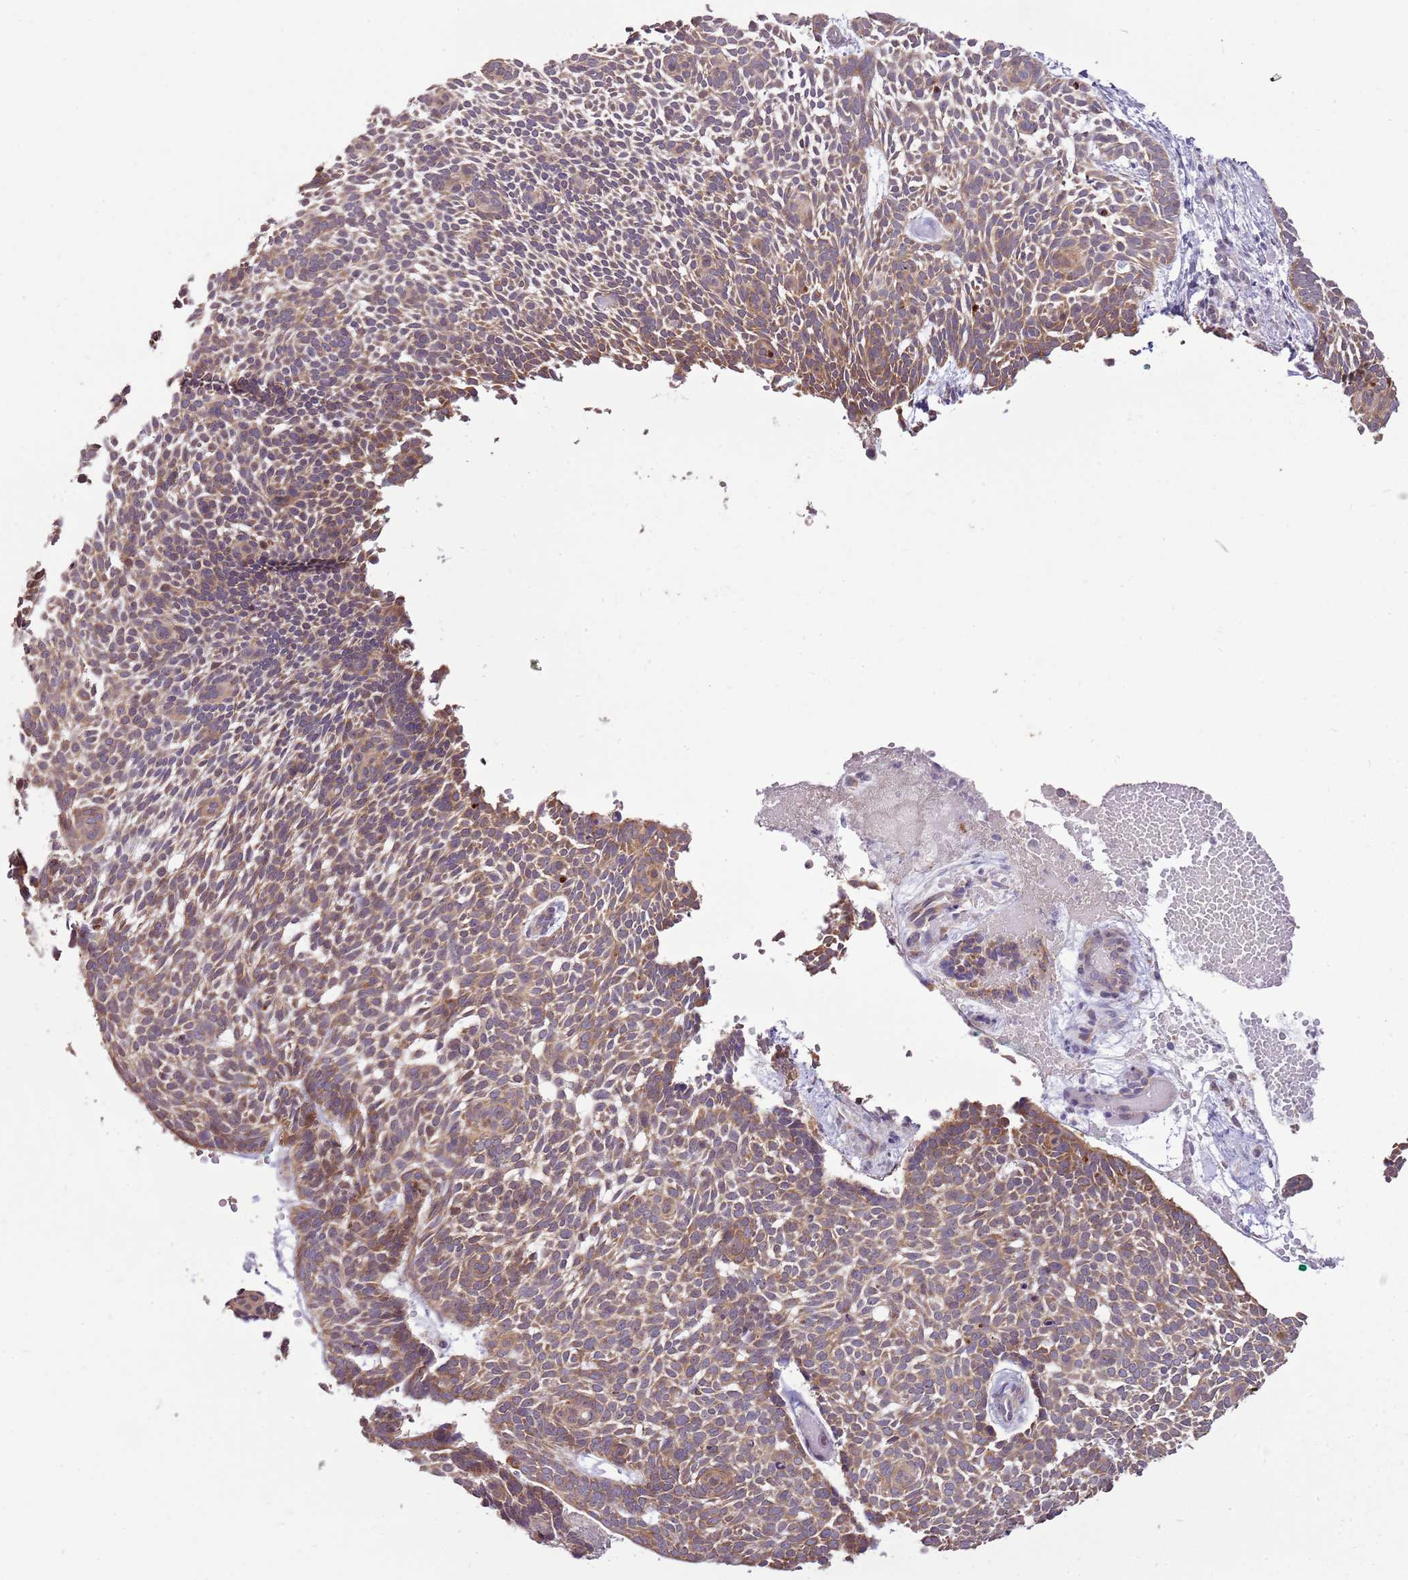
{"staining": {"intensity": "moderate", "quantity": ">75%", "location": "cytoplasmic/membranous"}, "tissue": "skin cancer", "cell_type": "Tumor cells", "image_type": "cancer", "snomed": [{"axis": "morphology", "description": "Basal cell carcinoma"}, {"axis": "topography", "description": "Skin"}], "caption": "Brown immunohistochemical staining in basal cell carcinoma (skin) shows moderate cytoplasmic/membranous positivity in approximately >75% of tumor cells. (DAB IHC, brown staining for protein, blue staining for nuclei).", "gene": "UGGT2", "patient": {"sex": "male", "age": 61}}